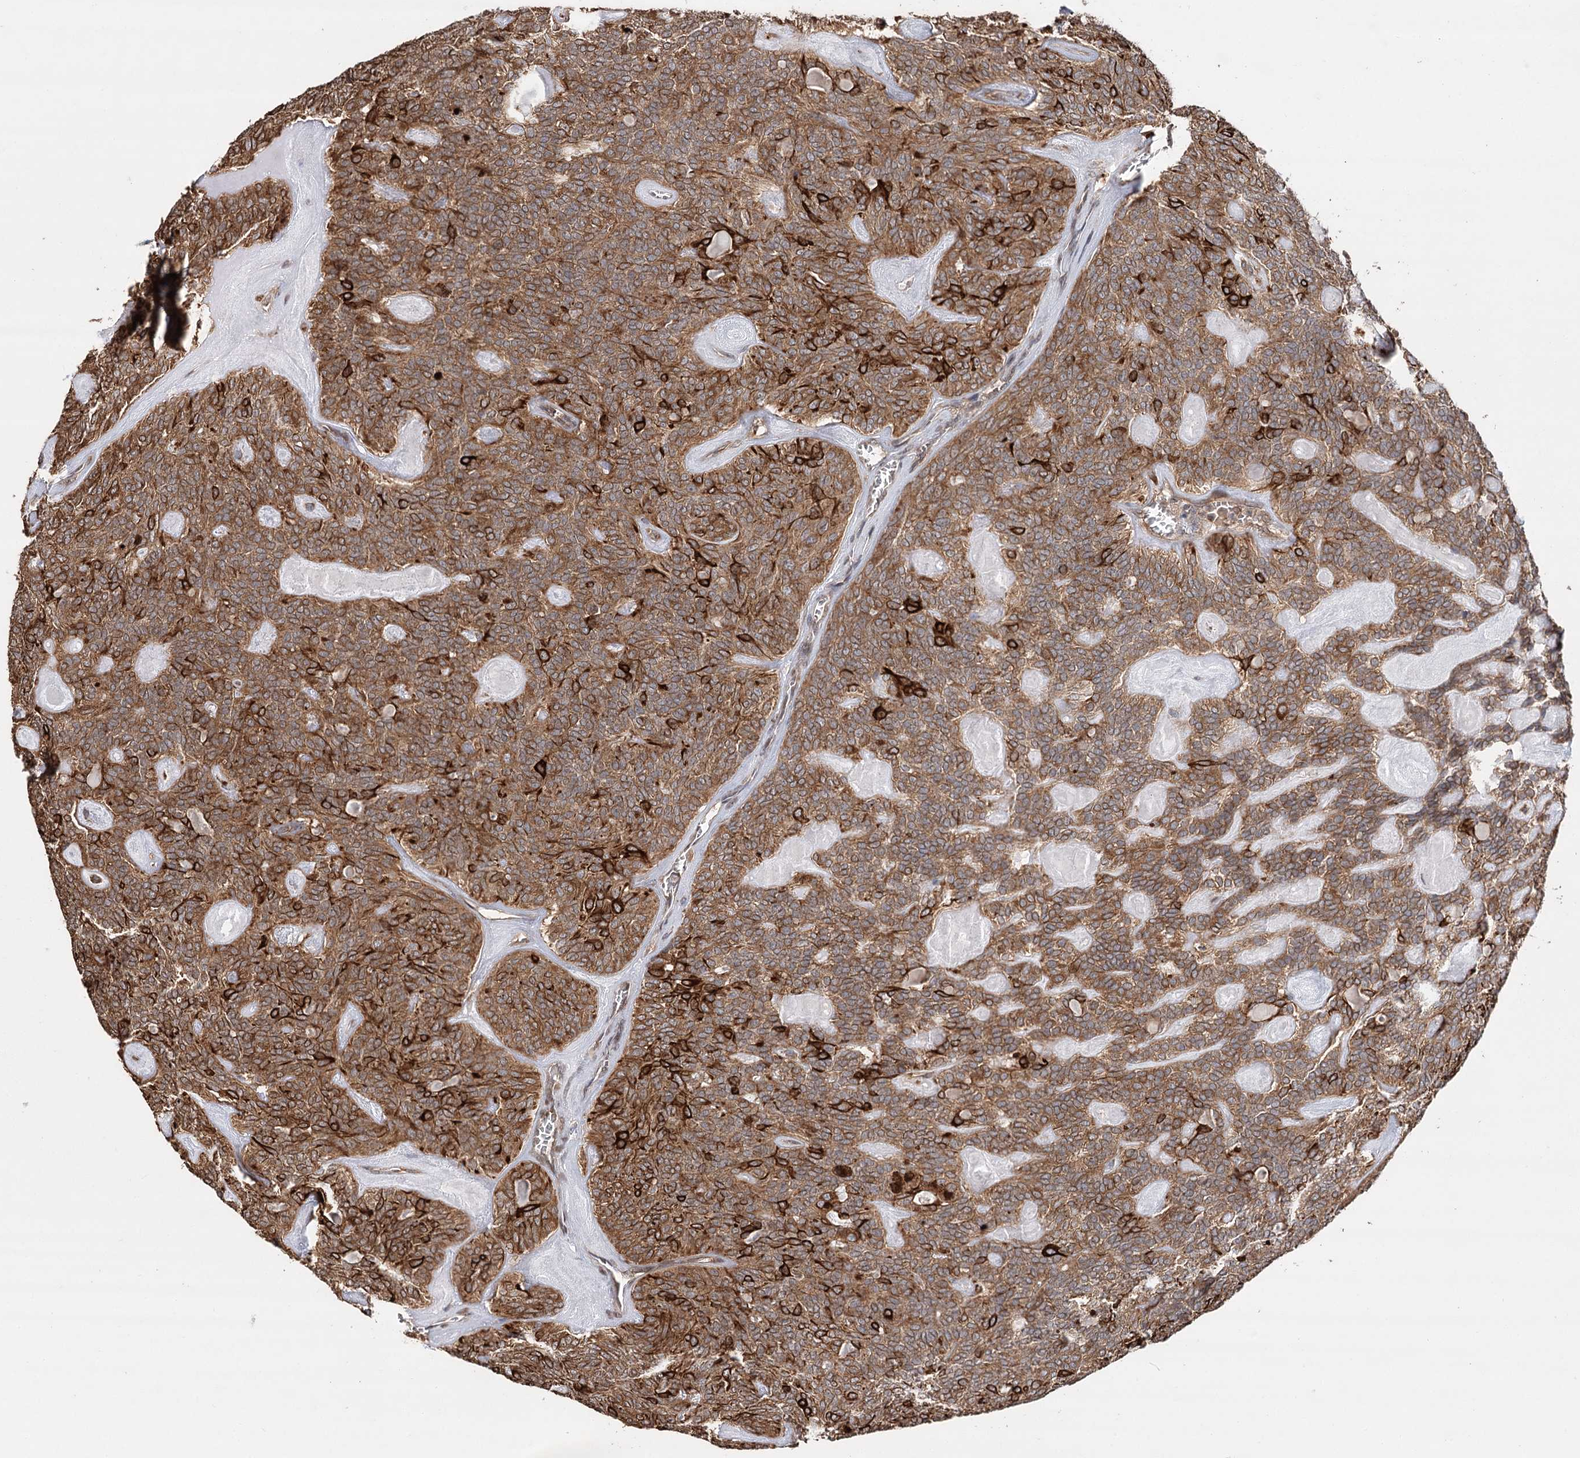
{"staining": {"intensity": "moderate", "quantity": ">75%", "location": "cytoplasmic/membranous"}, "tissue": "head and neck cancer", "cell_type": "Tumor cells", "image_type": "cancer", "snomed": [{"axis": "morphology", "description": "Adenocarcinoma, NOS"}, {"axis": "topography", "description": "Head-Neck"}], "caption": "Tumor cells show medium levels of moderate cytoplasmic/membranous positivity in approximately >75% of cells in head and neck cancer.", "gene": "DNAJB14", "patient": {"sex": "male", "age": 66}}